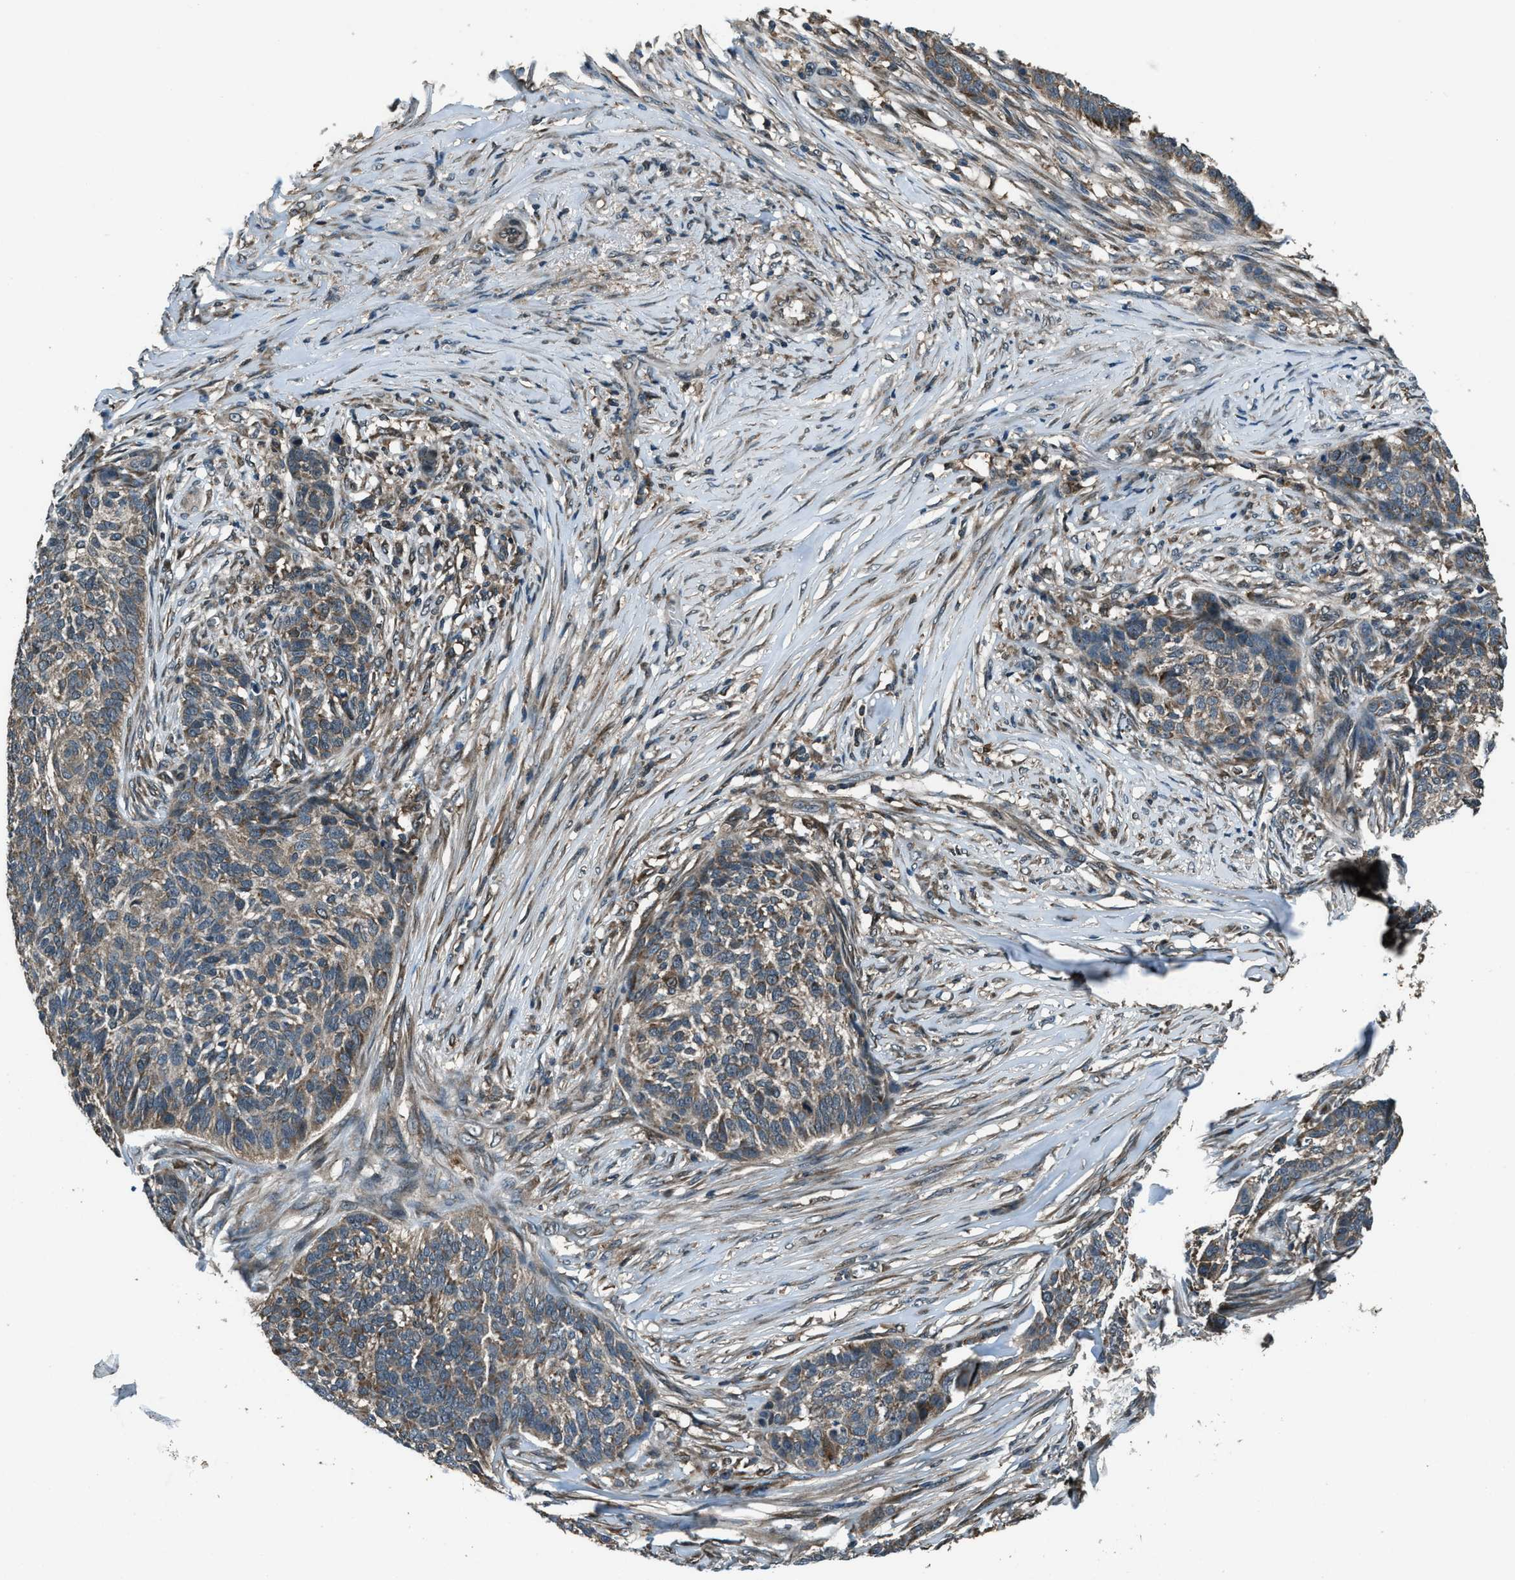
{"staining": {"intensity": "moderate", "quantity": "25%-75%", "location": "cytoplasmic/membranous"}, "tissue": "skin cancer", "cell_type": "Tumor cells", "image_type": "cancer", "snomed": [{"axis": "morphology", "description": "Basal cell carcinoma"}, {"axis": "topography", "description": "Skin"}], "caption": "Human skin cancer (basal cell carcinoma) stained for a protein (brown) demonstrates moderate cytoplasmic/membranous positive expression in about 25%-75% of tumor cells.", "gene": "TRIM4", "patient": {"sex": "male", "age": 85}}